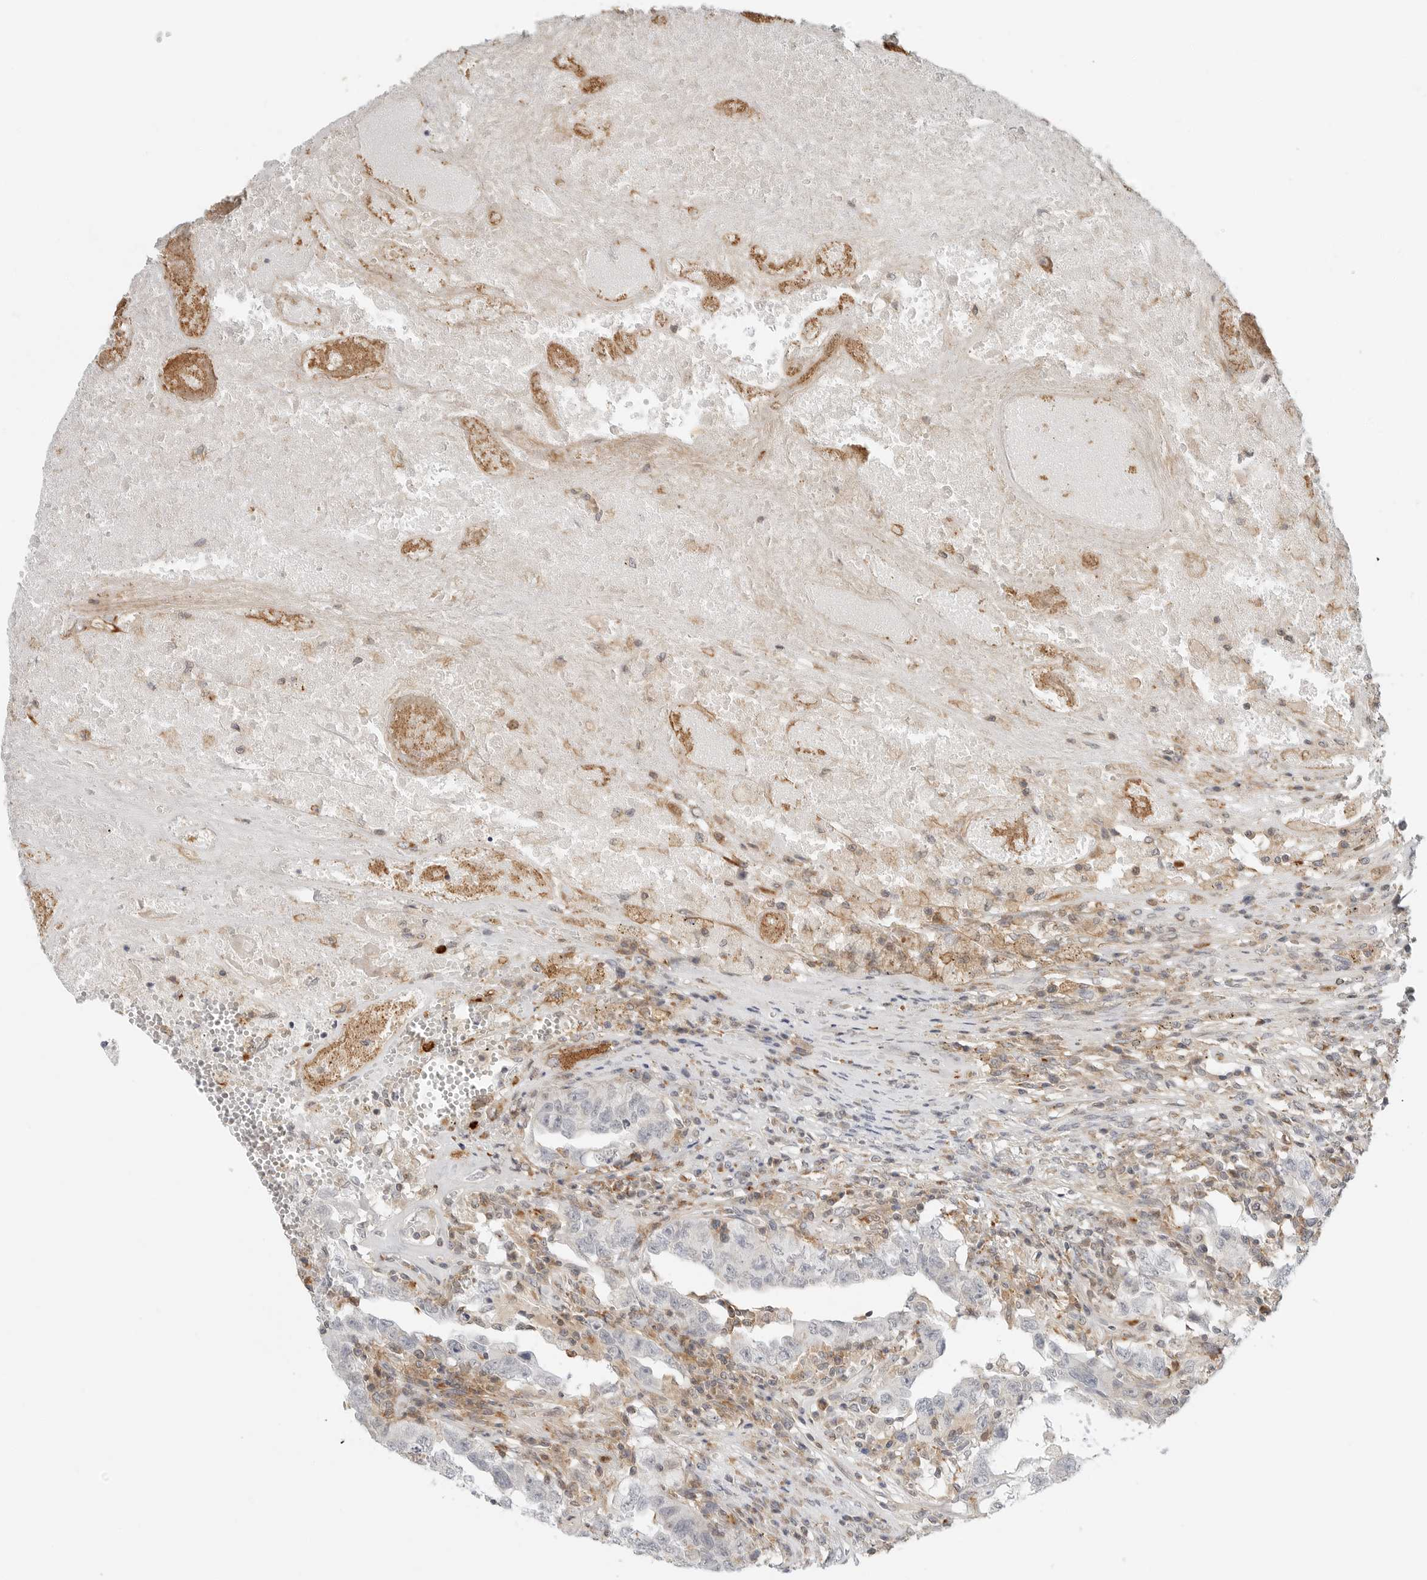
{"staining": {"intensity": "negative", "quantity": "none", "location": "none"}, "tissue": "testis cancer", "cell_type": "Tumor cells", "image_type": "cancer", "snomed": [{"axis": "morphology", "description": "Carcinoma, Embryonal, NOS"}, {"axis": "topography", "description": "Testis"}], "caption": "The image shows no staining of tumor cells in embryonal carcinoma (testis).", "gene": "C1QTNF1", "patient": {"sex": "male", "age": 26}}